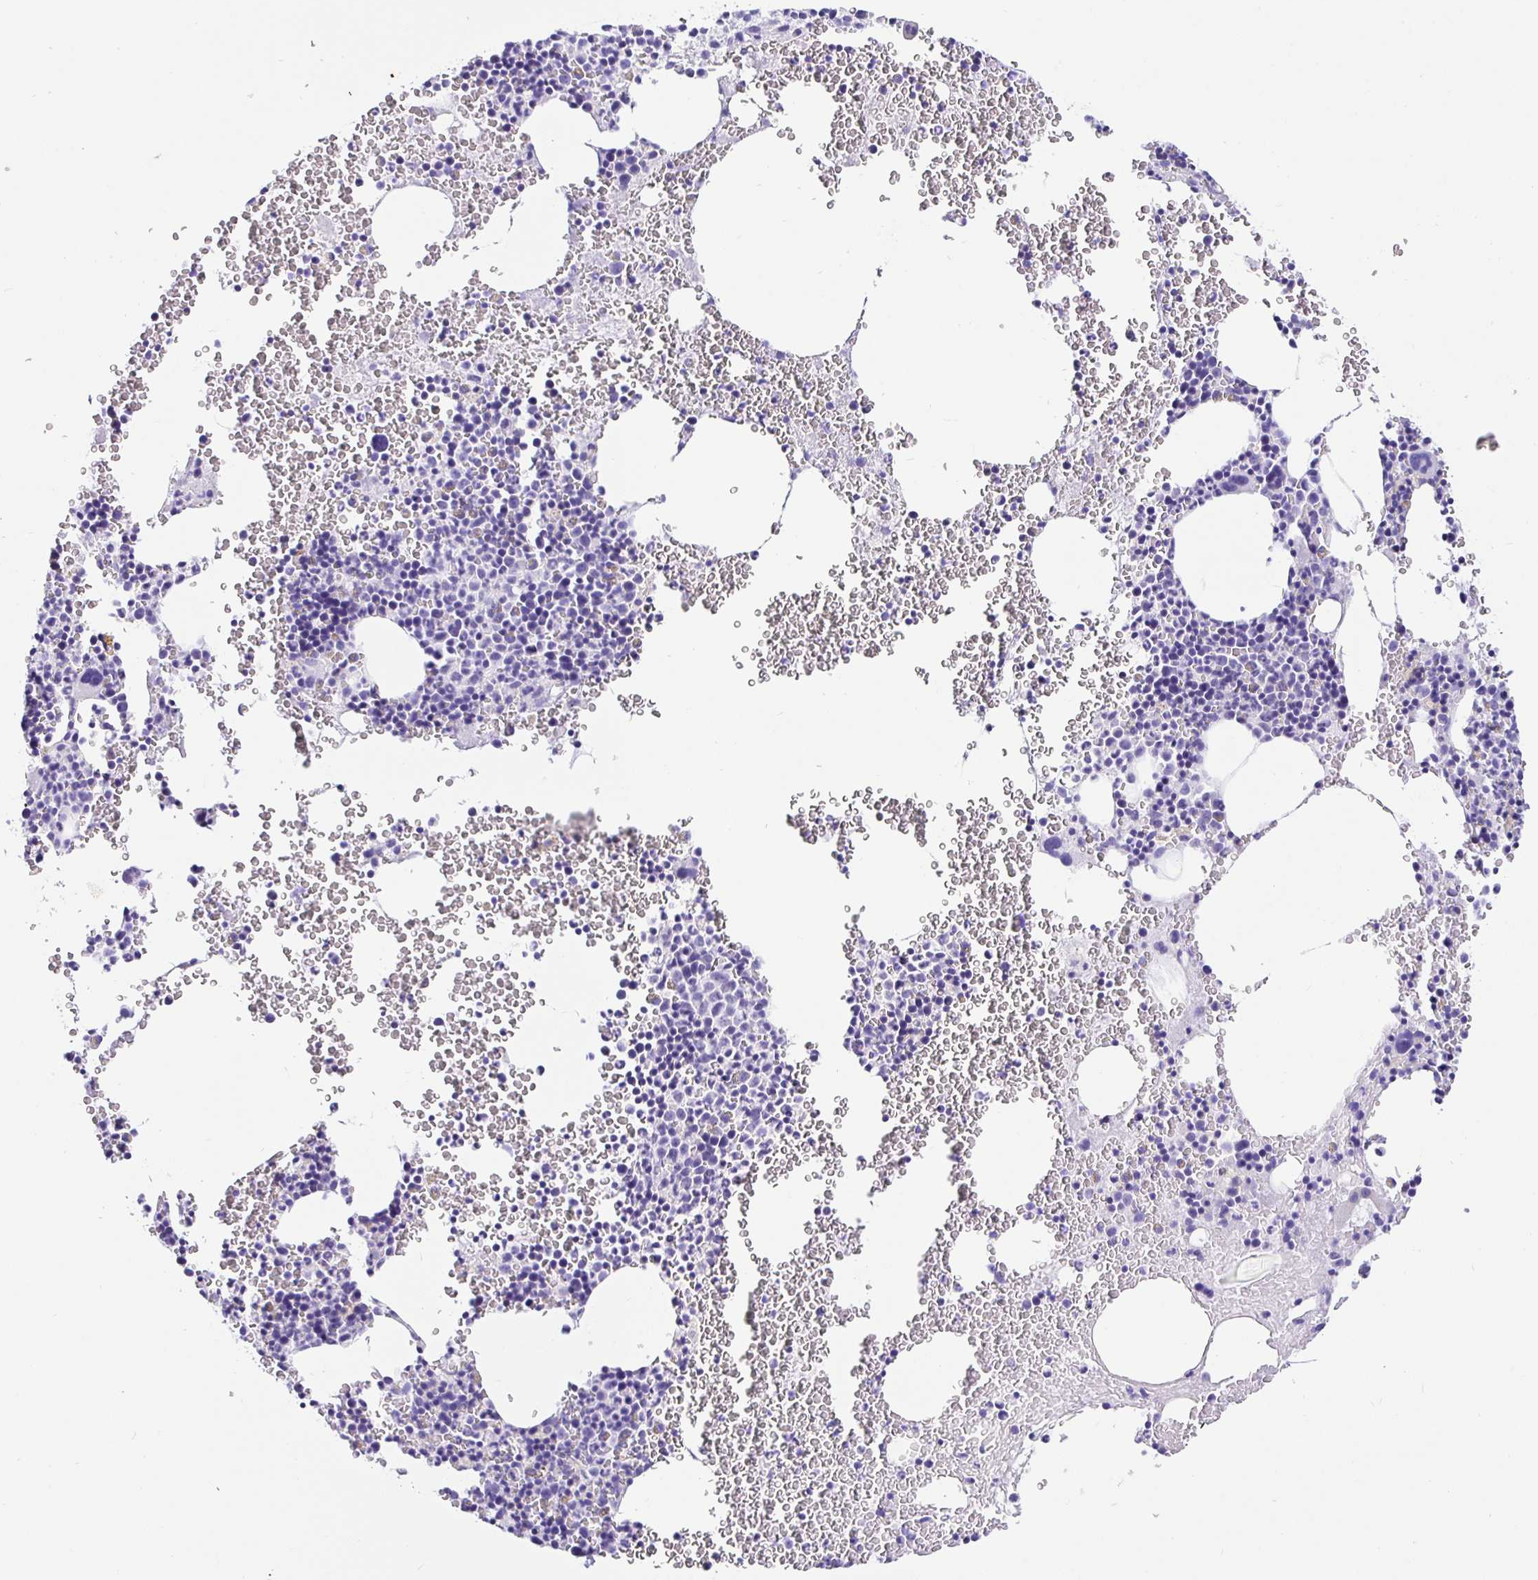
{"staining": {"intensity": "negative", "quantity": "none", "location": "none"}, "tissue": "bone marrow", "cell_type": "Hematopoietic cells", "image_type": "normal", "snomed": [{"axis": "morphology", "description": "Normal tissue, NOS"}, {"axis": "topography", "description": "Bone marrow"}], "caption": "The photomicrograph exhibits no staining of hematopoietic cells in unremarkable bone marrow.", "gene": "PRAMEF18", "patient": {"sex": "male", "age": 47}}